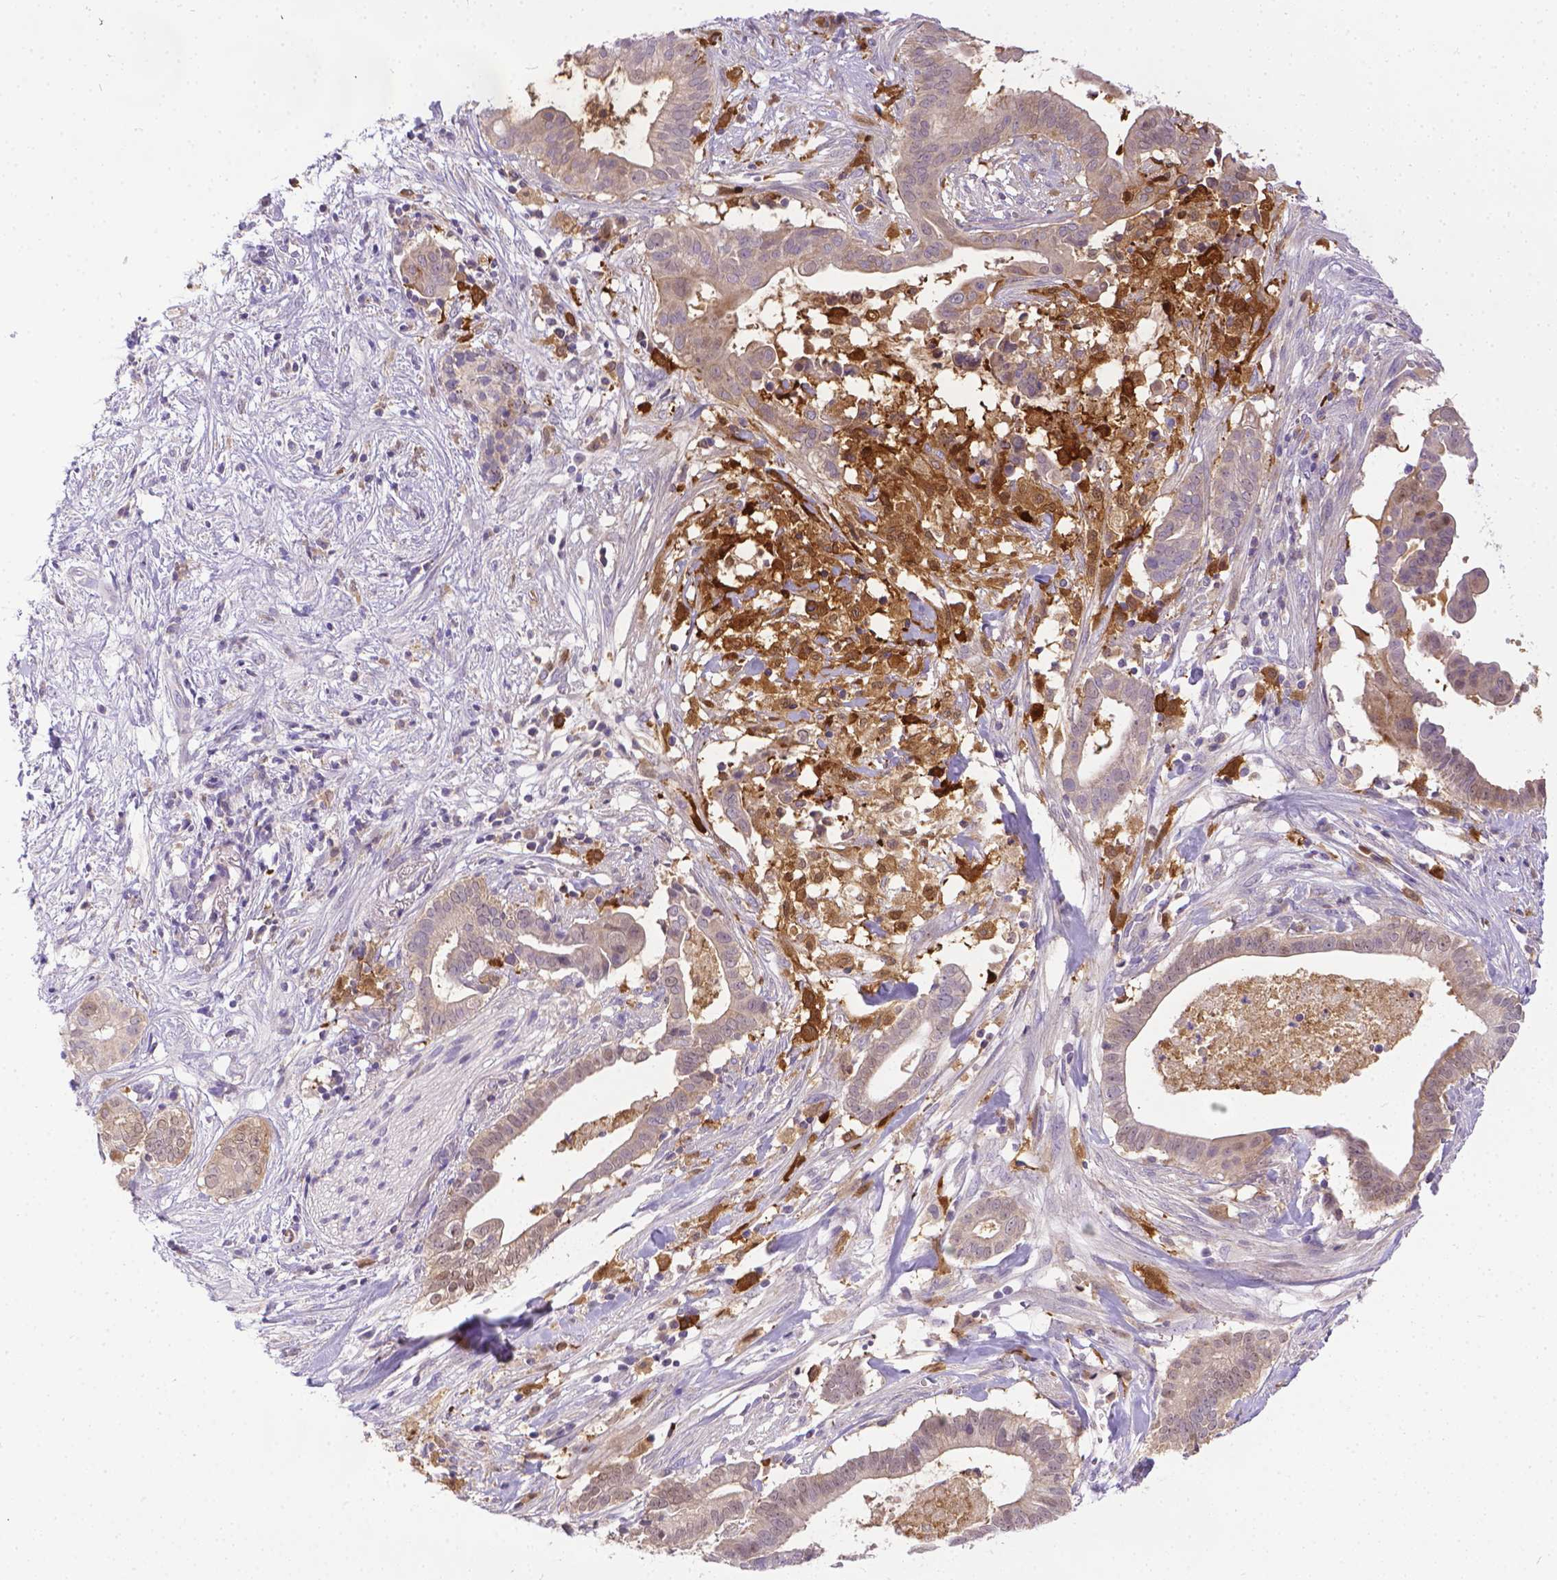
{"staining": {"intensity": "negative", "quantity": "none", "location": "none"}, "tissue": "pancreatic cancer", "cell_type": "Tumor cells", "image_type": "cancer", "snomed": [{"axis": "morphology", "description": "Adenocarcinoma, NOS"}, {"axis": "topography", "description": "Pancreas"}], "caption": "Protein analysis of pancreatic cancer (adenocarcinoma) demonstrates no significant positivity in tumor cells.", "gene": "TM4SF18", "patient": {"sex": "male", "age": 61}}